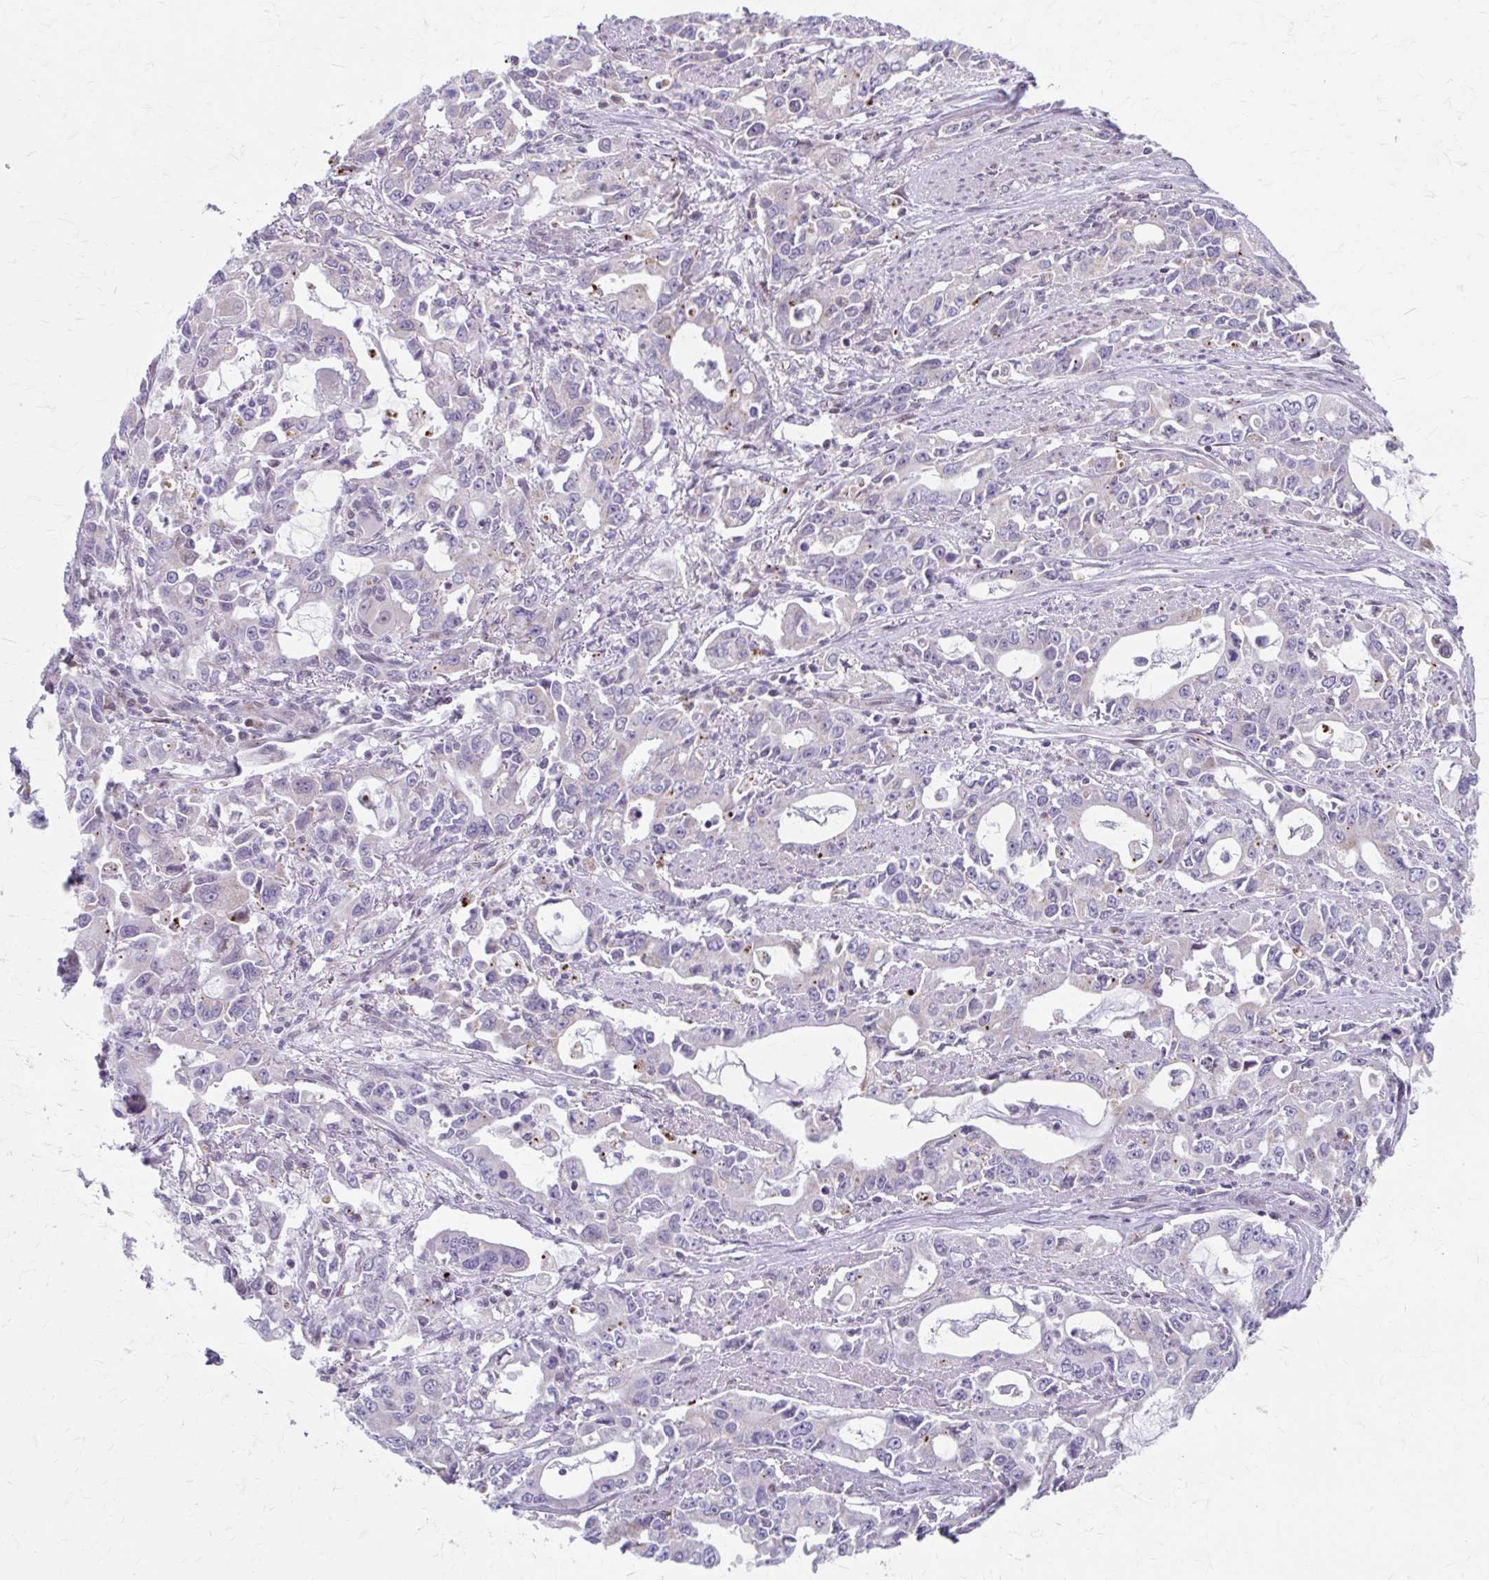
{"staining": {"intensity": "negative", "quantity": "none", "location": "none"}, "tissue": "stomach cancer", "cell_type": "Tumor cells", "image_type": "cancer", "snomed": [{"axis": "morphology", "description": "Adenocarcinoma, NOS"}, {"axis": "topography", "description": "Stomach, upper"}], "caption": "Tumor cells are negative for brown protein staining in adenocarcinoma (stomach).", "gene": "BEAN1", "patient": {"sex": "male", "age": 85}}